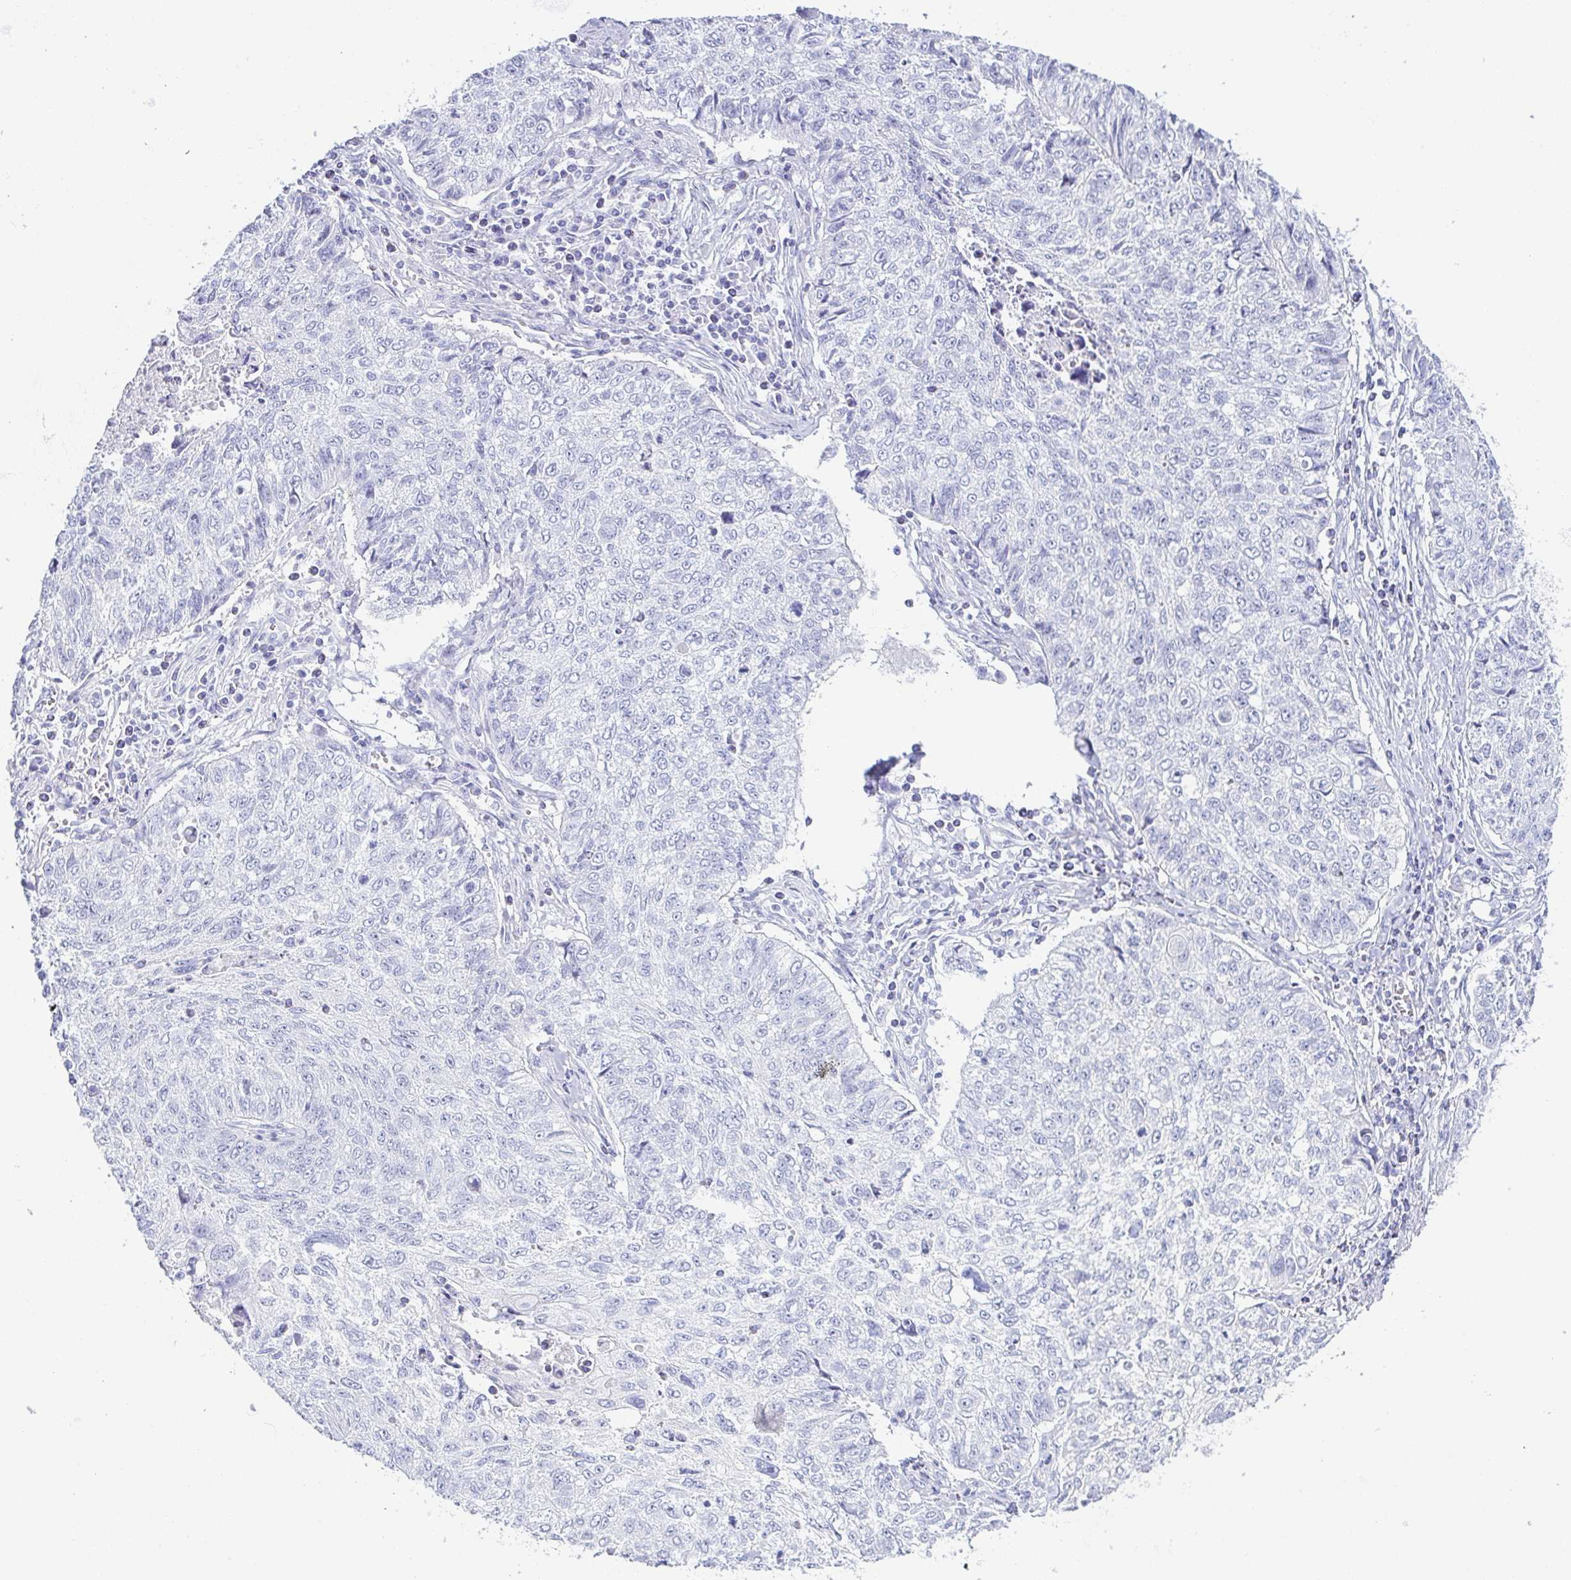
{"staining": {"intensity": "negative", "quantity": "none", "location": "none"}, "tissue": "lung cancer", "cell_type": "Tumor cells", "image_type": "cancer", "snomed": [{"axis": "morphology", "description": "Normal morphology"}, {"axis": "morphology", "description": "Aneuploidy"}, {"axis": "morphology", "description": "Squamous cell carcinoma, NOS"}, {"axis": "topography", "description": "Lymph node"}, {"axis": "topography", "description": "Lung"}], "caption": "The photomicrograph reveals no significant staining in tumor cells of lung cancer (aneuploidy). (DAB IHC visualized using brightfield microscopy, high magnification).", "gene": "ZG16B", "patient": {"sex": "female", "age": 76}}